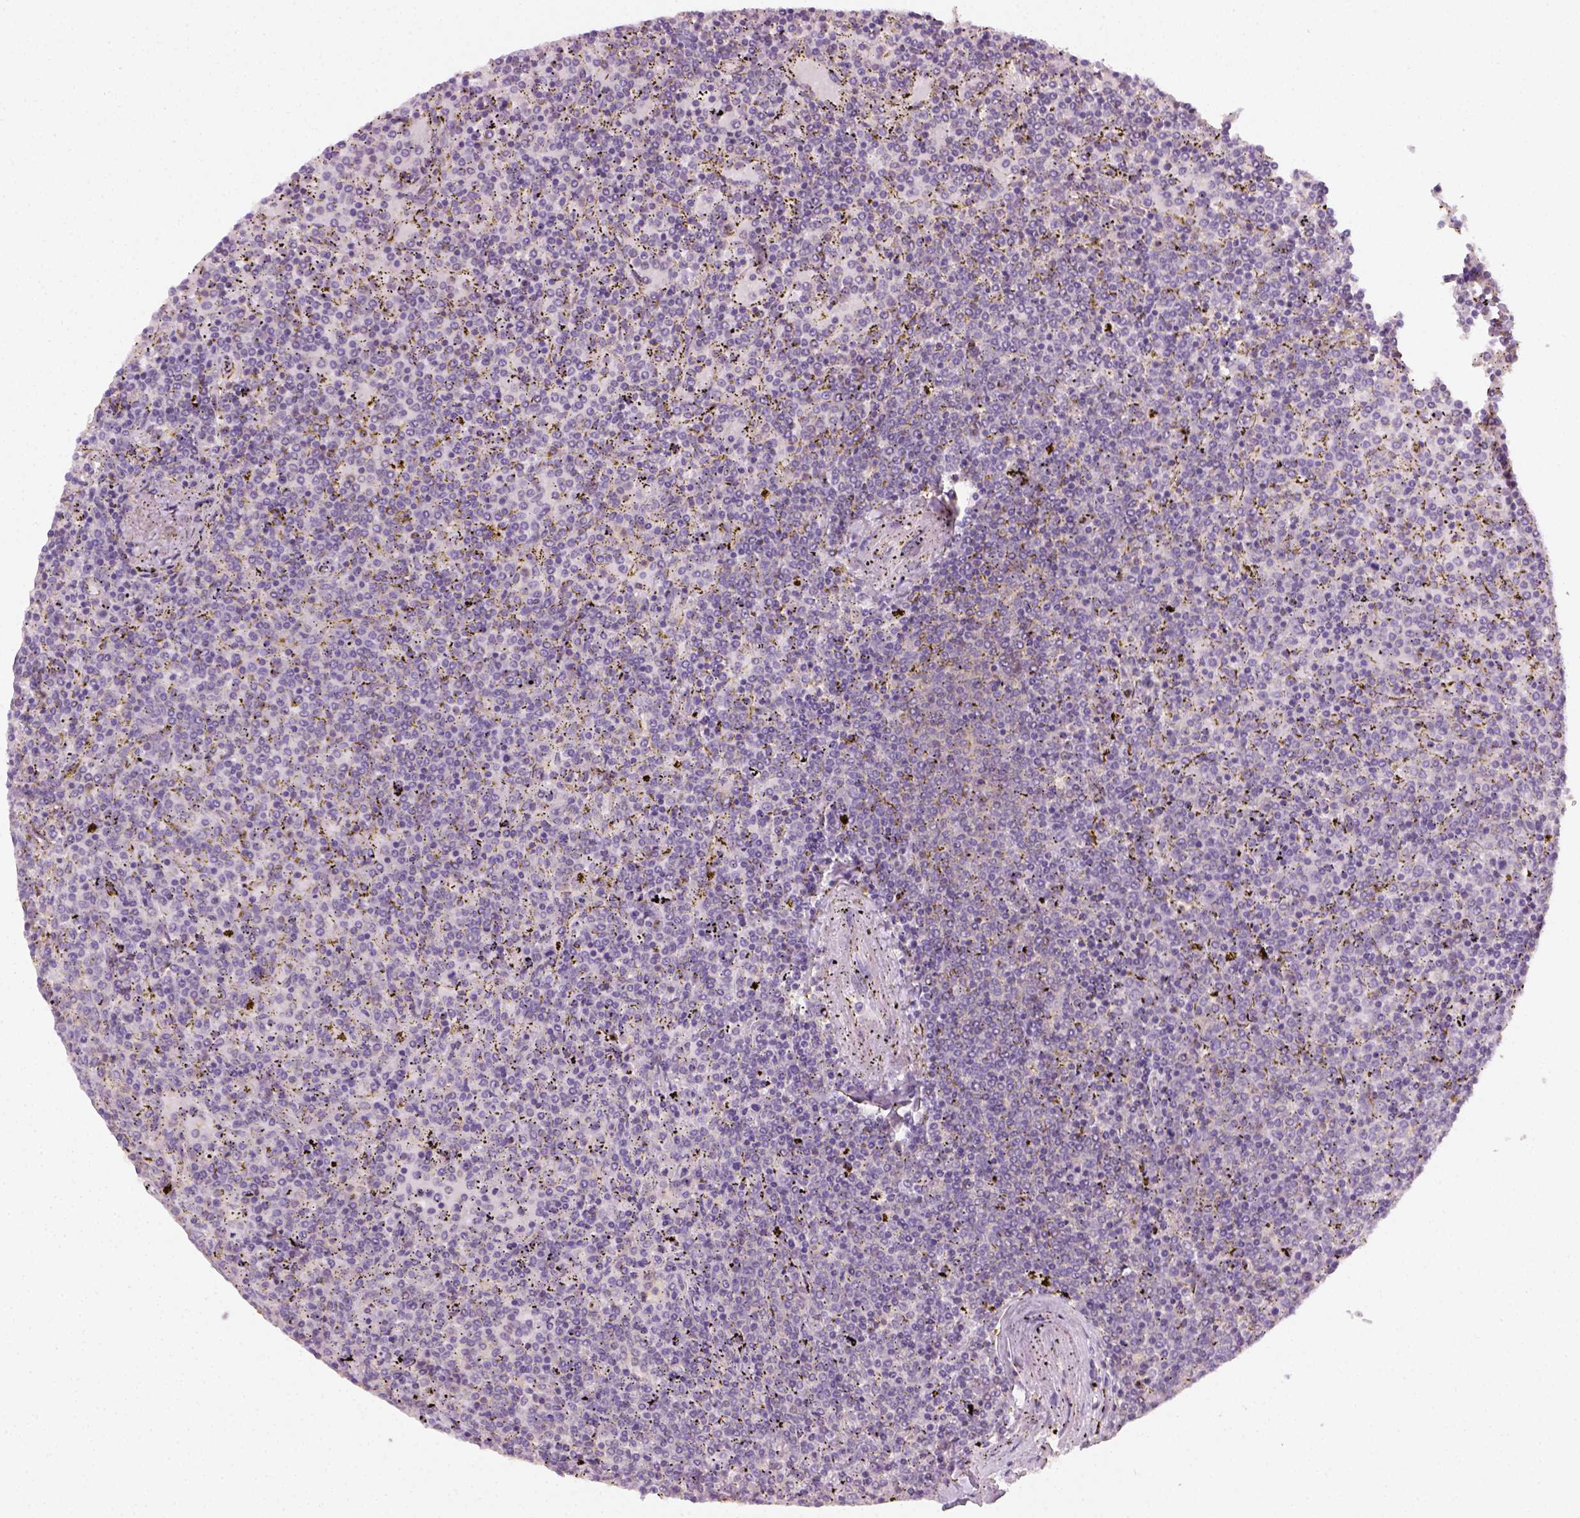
{"staining": {"intensity": "negative", "quantity": "none", "location": "none"}, "tissue": "lymphoma", "cell_type": "Tumor cells", "image_type": "cancer", "snomed": [{"axis": "morphology", "description": "Malignant lymphoma, non-Hodgkin's type, Low grade"}, {"axis": "topography", "description": "Spleen"}], "caption": "Histopathology image shows no protein positivity in tumor cells of malignant lymphoma, non-Hodgkin's type (low-grade) tissue. The staining is performed using DAB brown chromogen with nuclei counter-stained in using hematoxylin.", "gene": "EPHB1", "patient": {"sex": "female", "age": 77}}